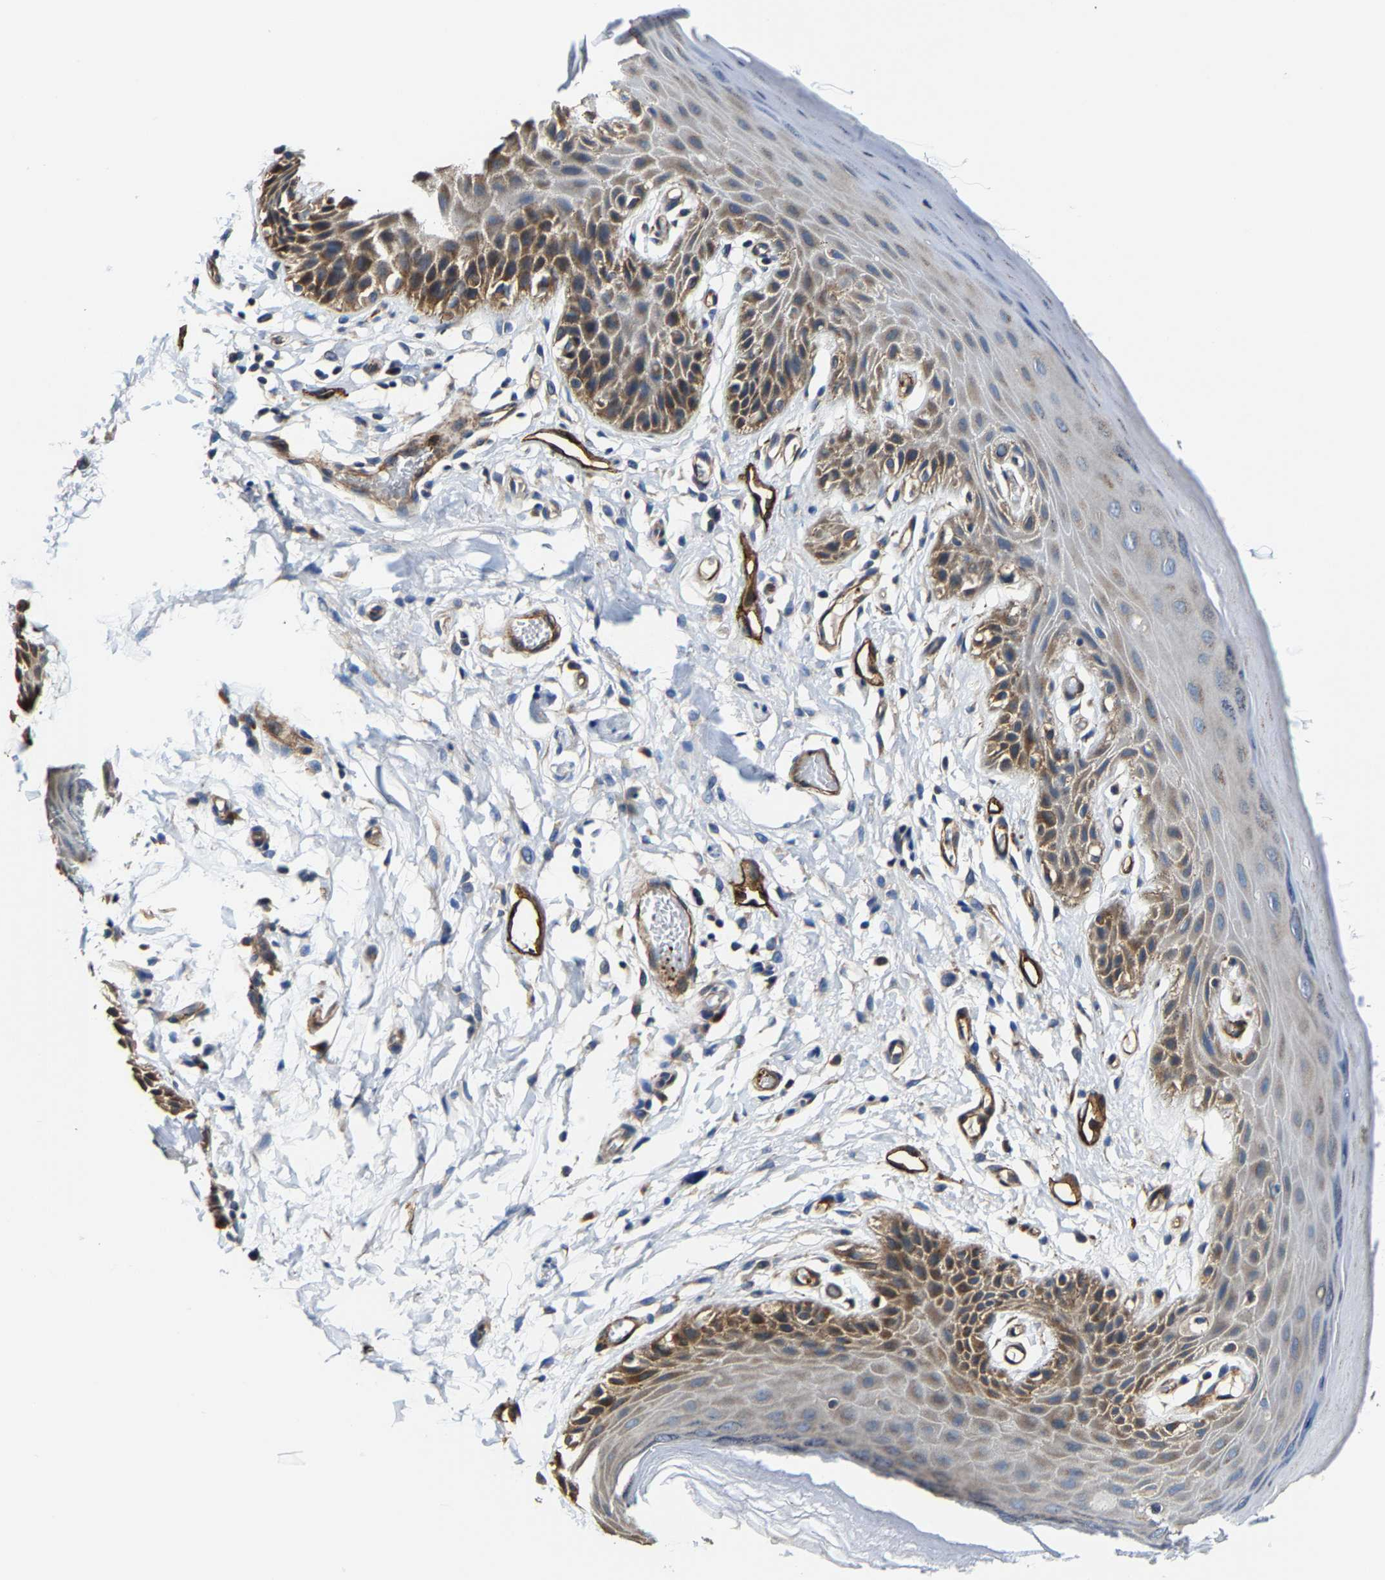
{"staining": {"intensity": "moderate", "quantity": "25%-75%", "location": "cytoplasmic/membranous"}, "tissue": "skin", "cell_type": "Epidermal cells", "image_type": "normal", "snomed": [{"axis": "morphology", "description": "Normal tissue, NOS"}, {"axis": "topography", "description": "Anal"}], "caption": "An IHC photomicrograph of normal tissue is shown. Protein staining in brown highlights moderate cytoplasmic/membranous positivity in skin within epidermal cells.", "gene": "GFRA3", "patient": {"sex": "male", "age": 44}}